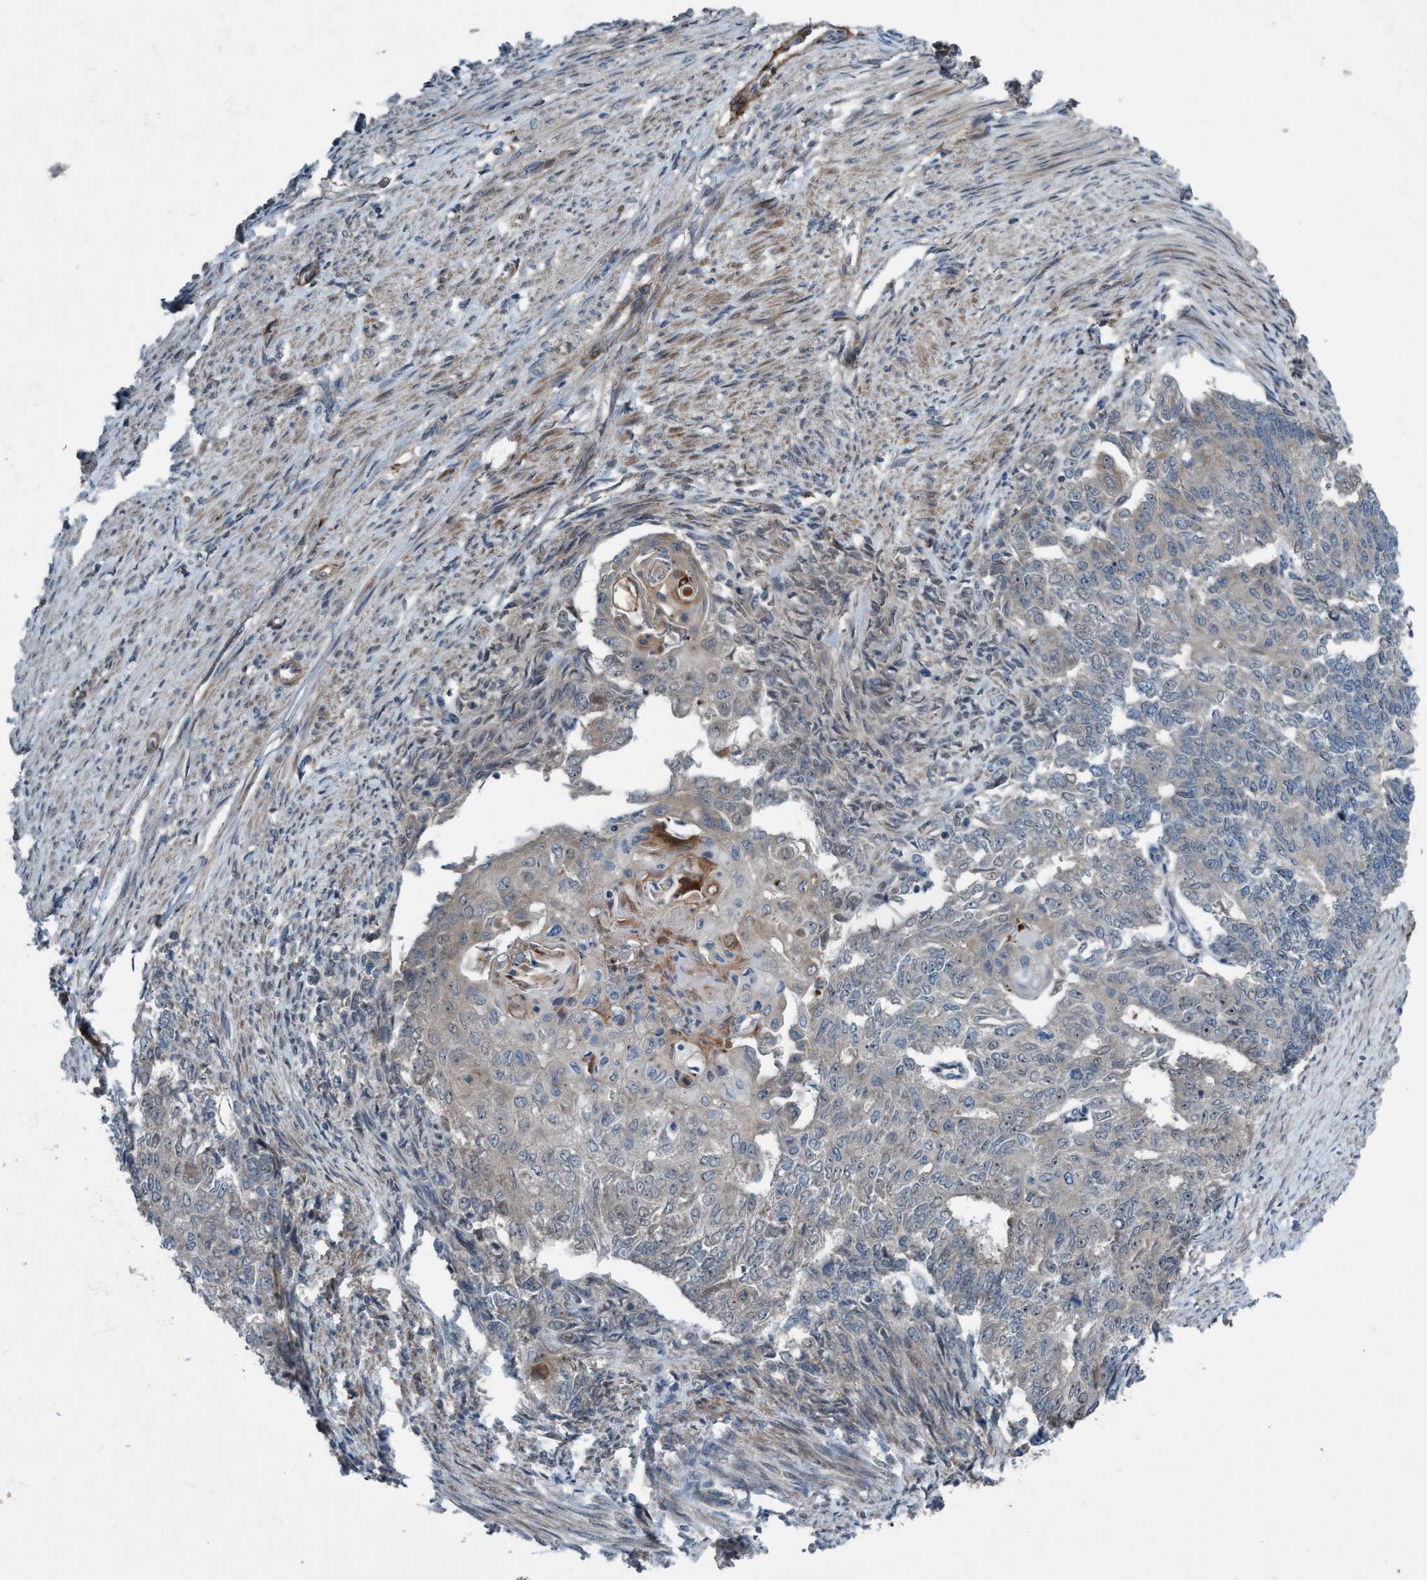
{"staining": {"intensity": "negative", "quantity": "none", "location": "none"}, "tissue": "endometrial cancer", "cell_type": "Tumor cells", "image_type": "cancer", "snomed": [{"axis": "morphology", "description": "Adenocarcinoma, NOS"}, {"axis": "topography", "description": "Endometrium"}], "caption": "High magnification brightfield microscopy of adenocarcinoma (endometrial) stained with DAB (3,3'-diaminobenzidine) (brown) and counterstained with hematoxylin (blue): tumor cells show no significant staining.", "gene": "NISCH", "patient": {"sex": "female", "age": 32}}